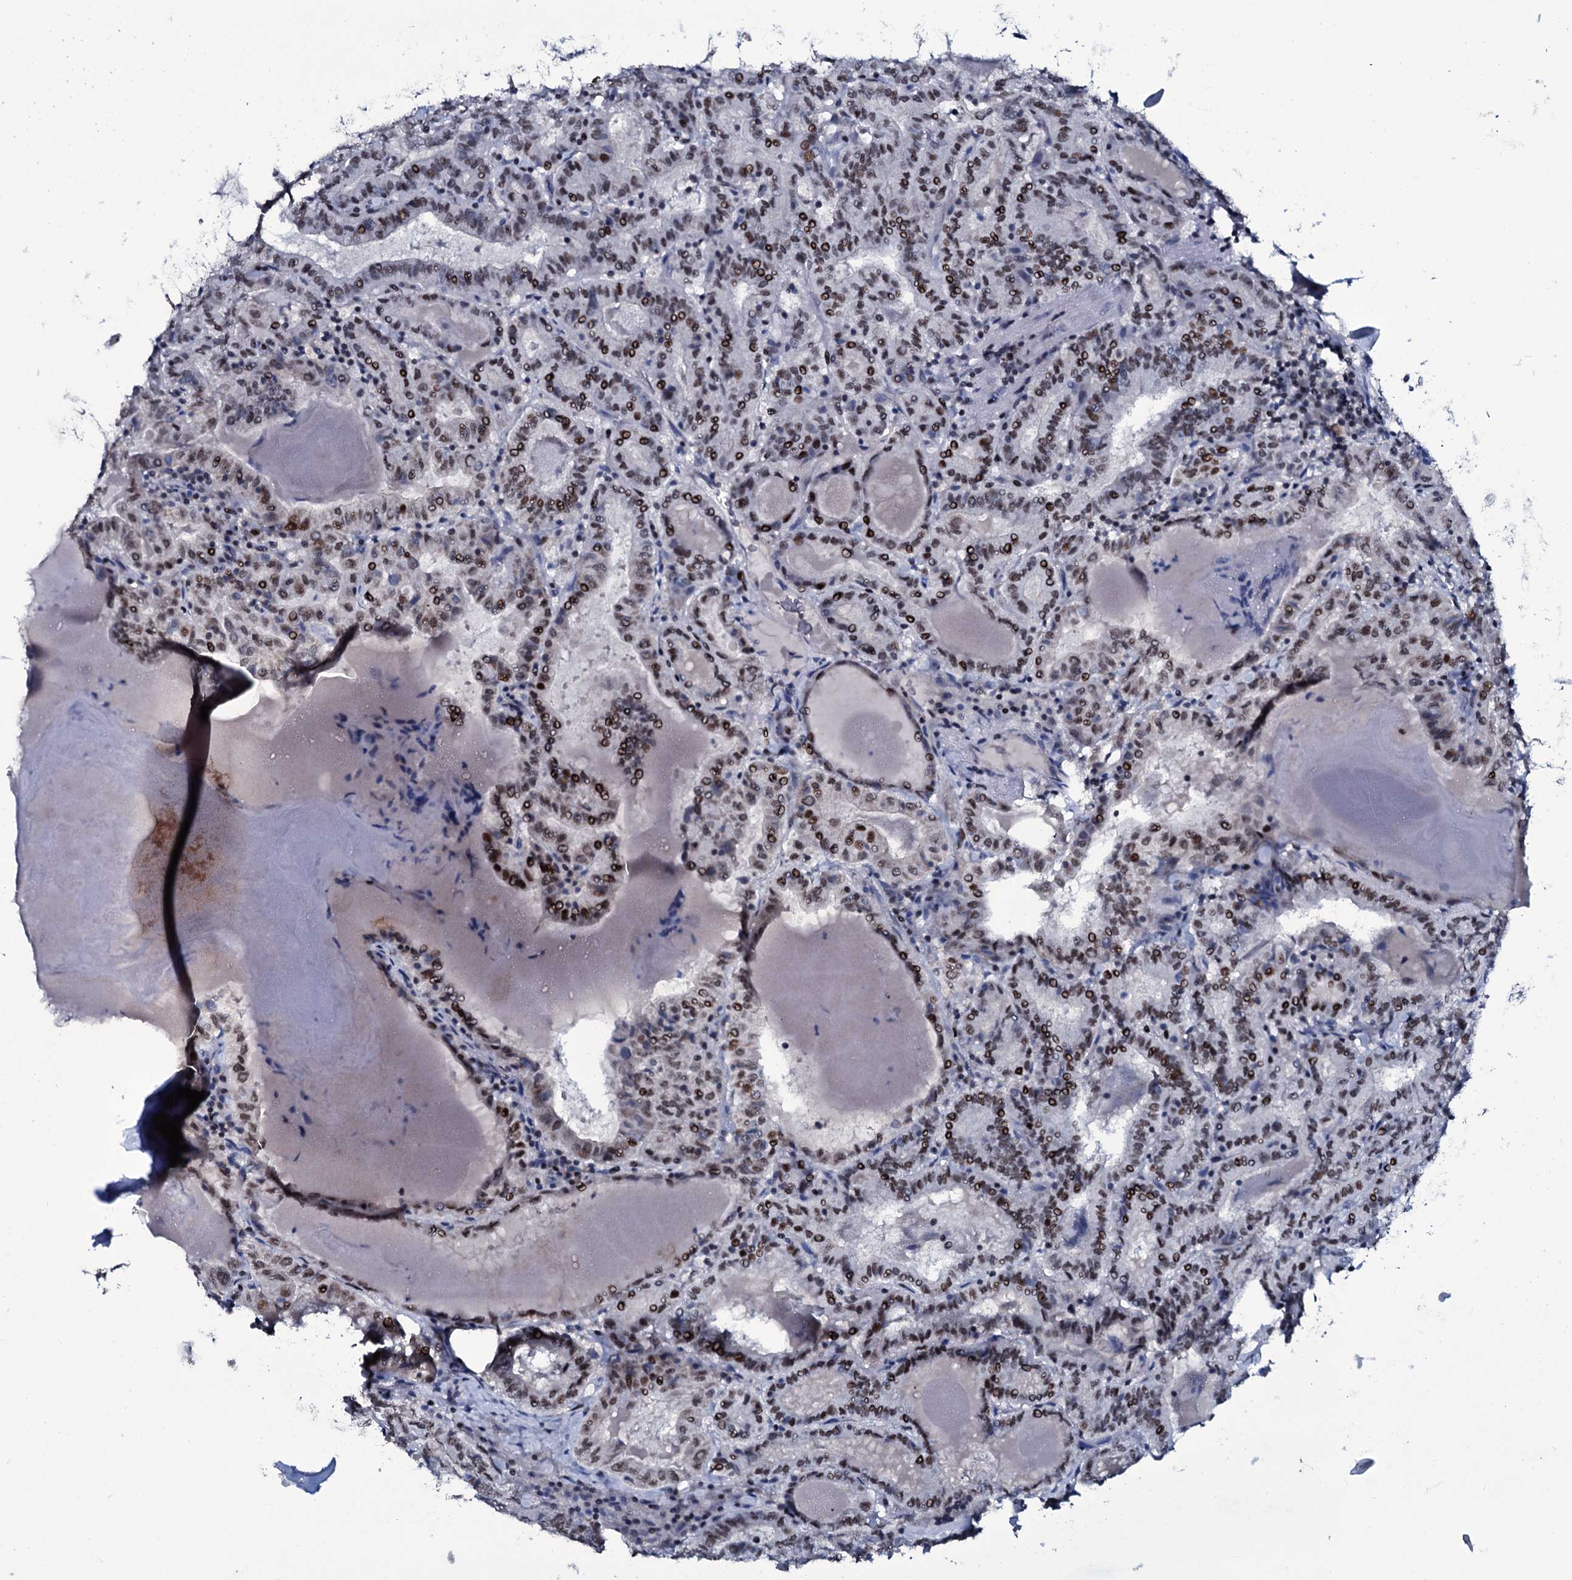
{"staining": {"intensity": "moderate", "quantity": ">75%", "location": "nuclear"}, "tissue": "thyroid cancer", "cell_type": "Tumor cells", "image_type": "cancer", "snomed": [{"axis": "morphology", "description": "Papillary adenocarcinoma, NOS"}, {"axis": "topography", "description": "Thyroid gland"}], "caption": "A photomicrograph of human thyroid cancer stained for a protein displays moderate nuclear brown staining in tumor cells.", "gene": "ZMIZ2", "patient": {"sex": "female", "age": 72}}